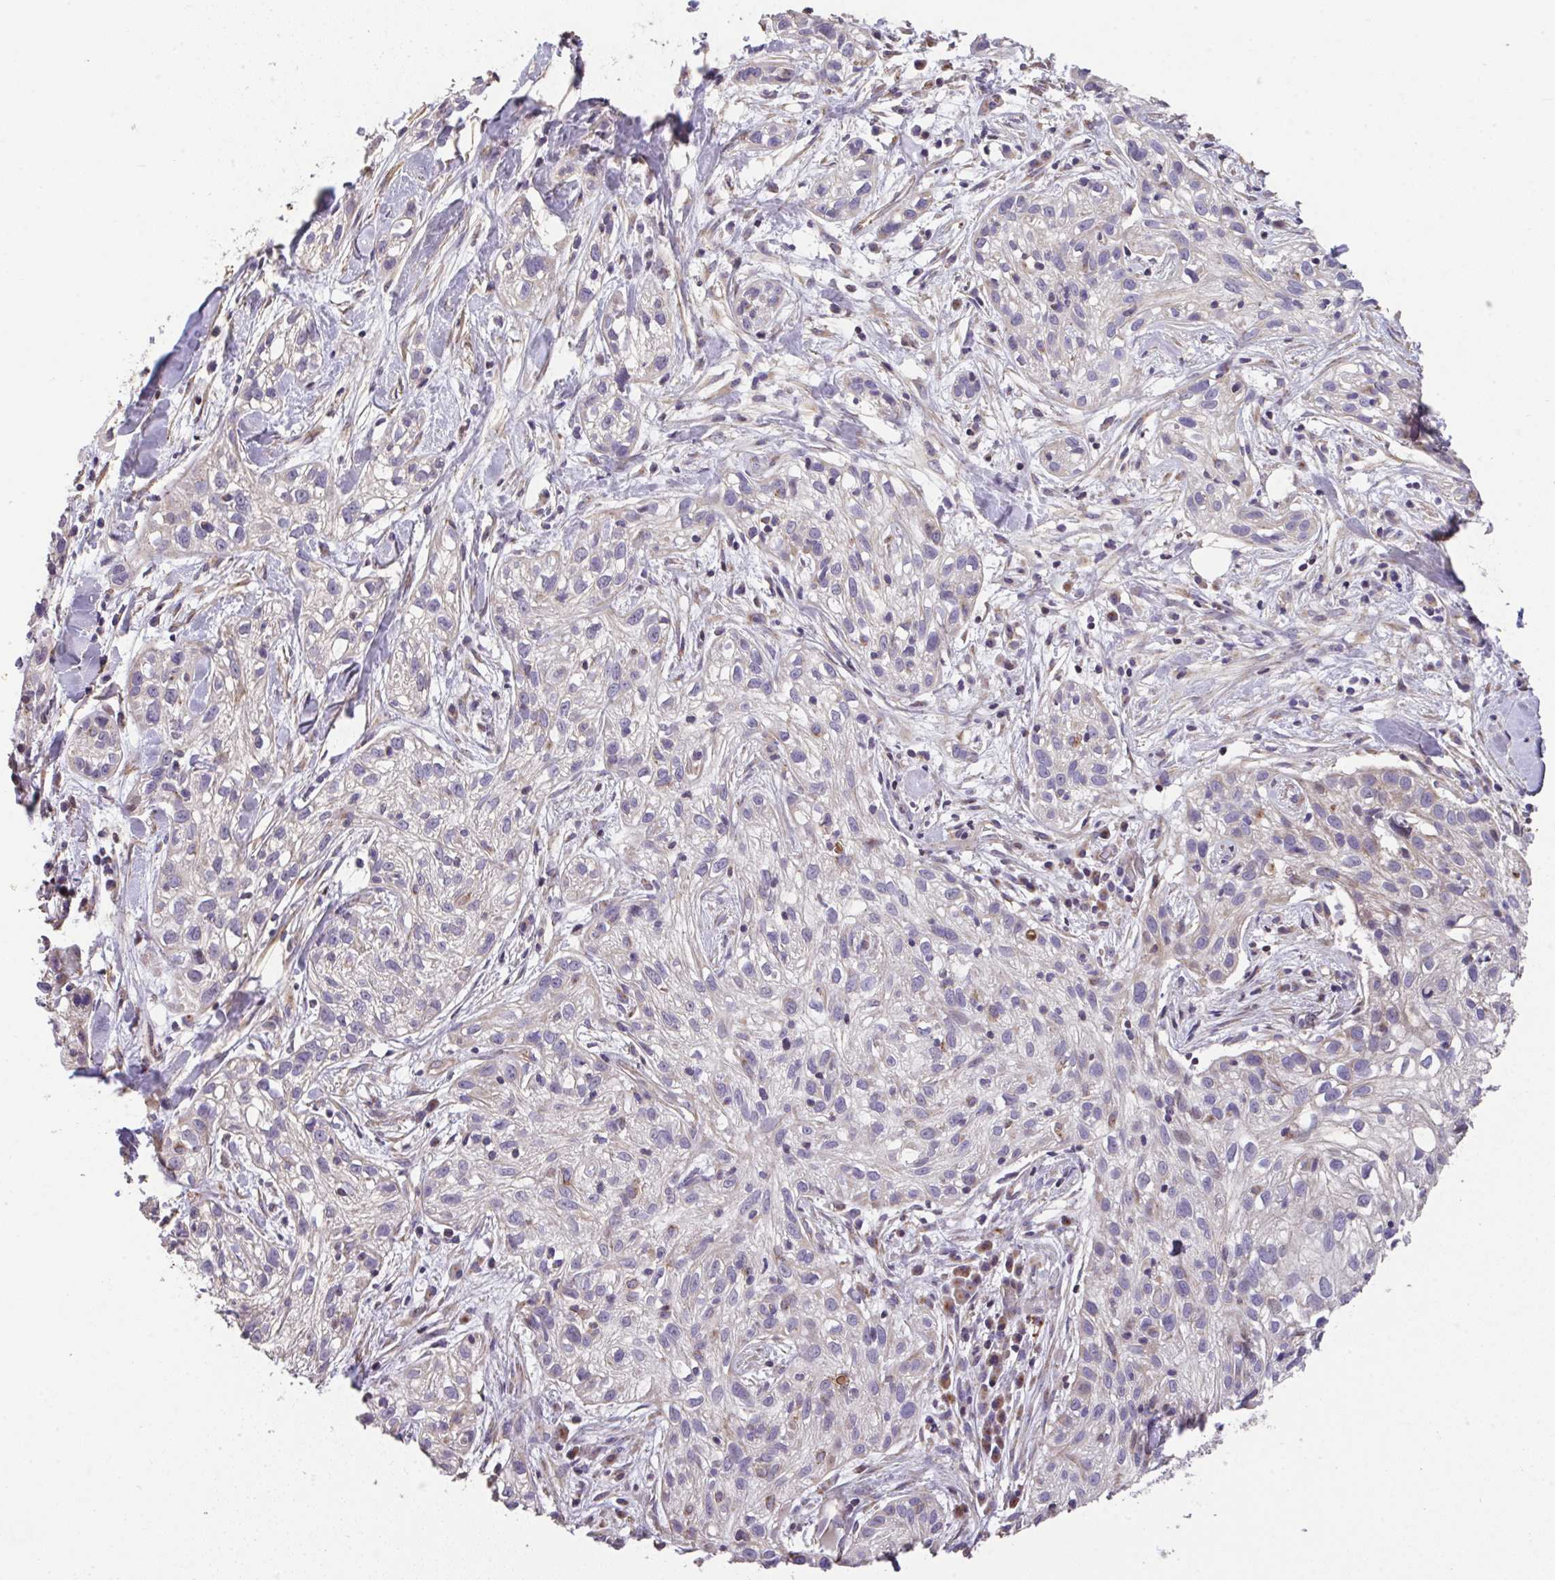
{"staining": {"intensity": "negative", "quantity": "none", "location": "none"}, "tissue": "skin cancer", "cell_type": "Tumor cells", "image_type": "cancer", "snomed": [{"axis": "morphology", "description": "Squamous cell carcinoma, NOS"}, {"axis": "topography", "description": "Skin"}], "caption": "Tumor cells are negative for protein expression in human skin cancer.", "gene": "RUNDC3B", "patient": {"sex": "male", "age": 82}}